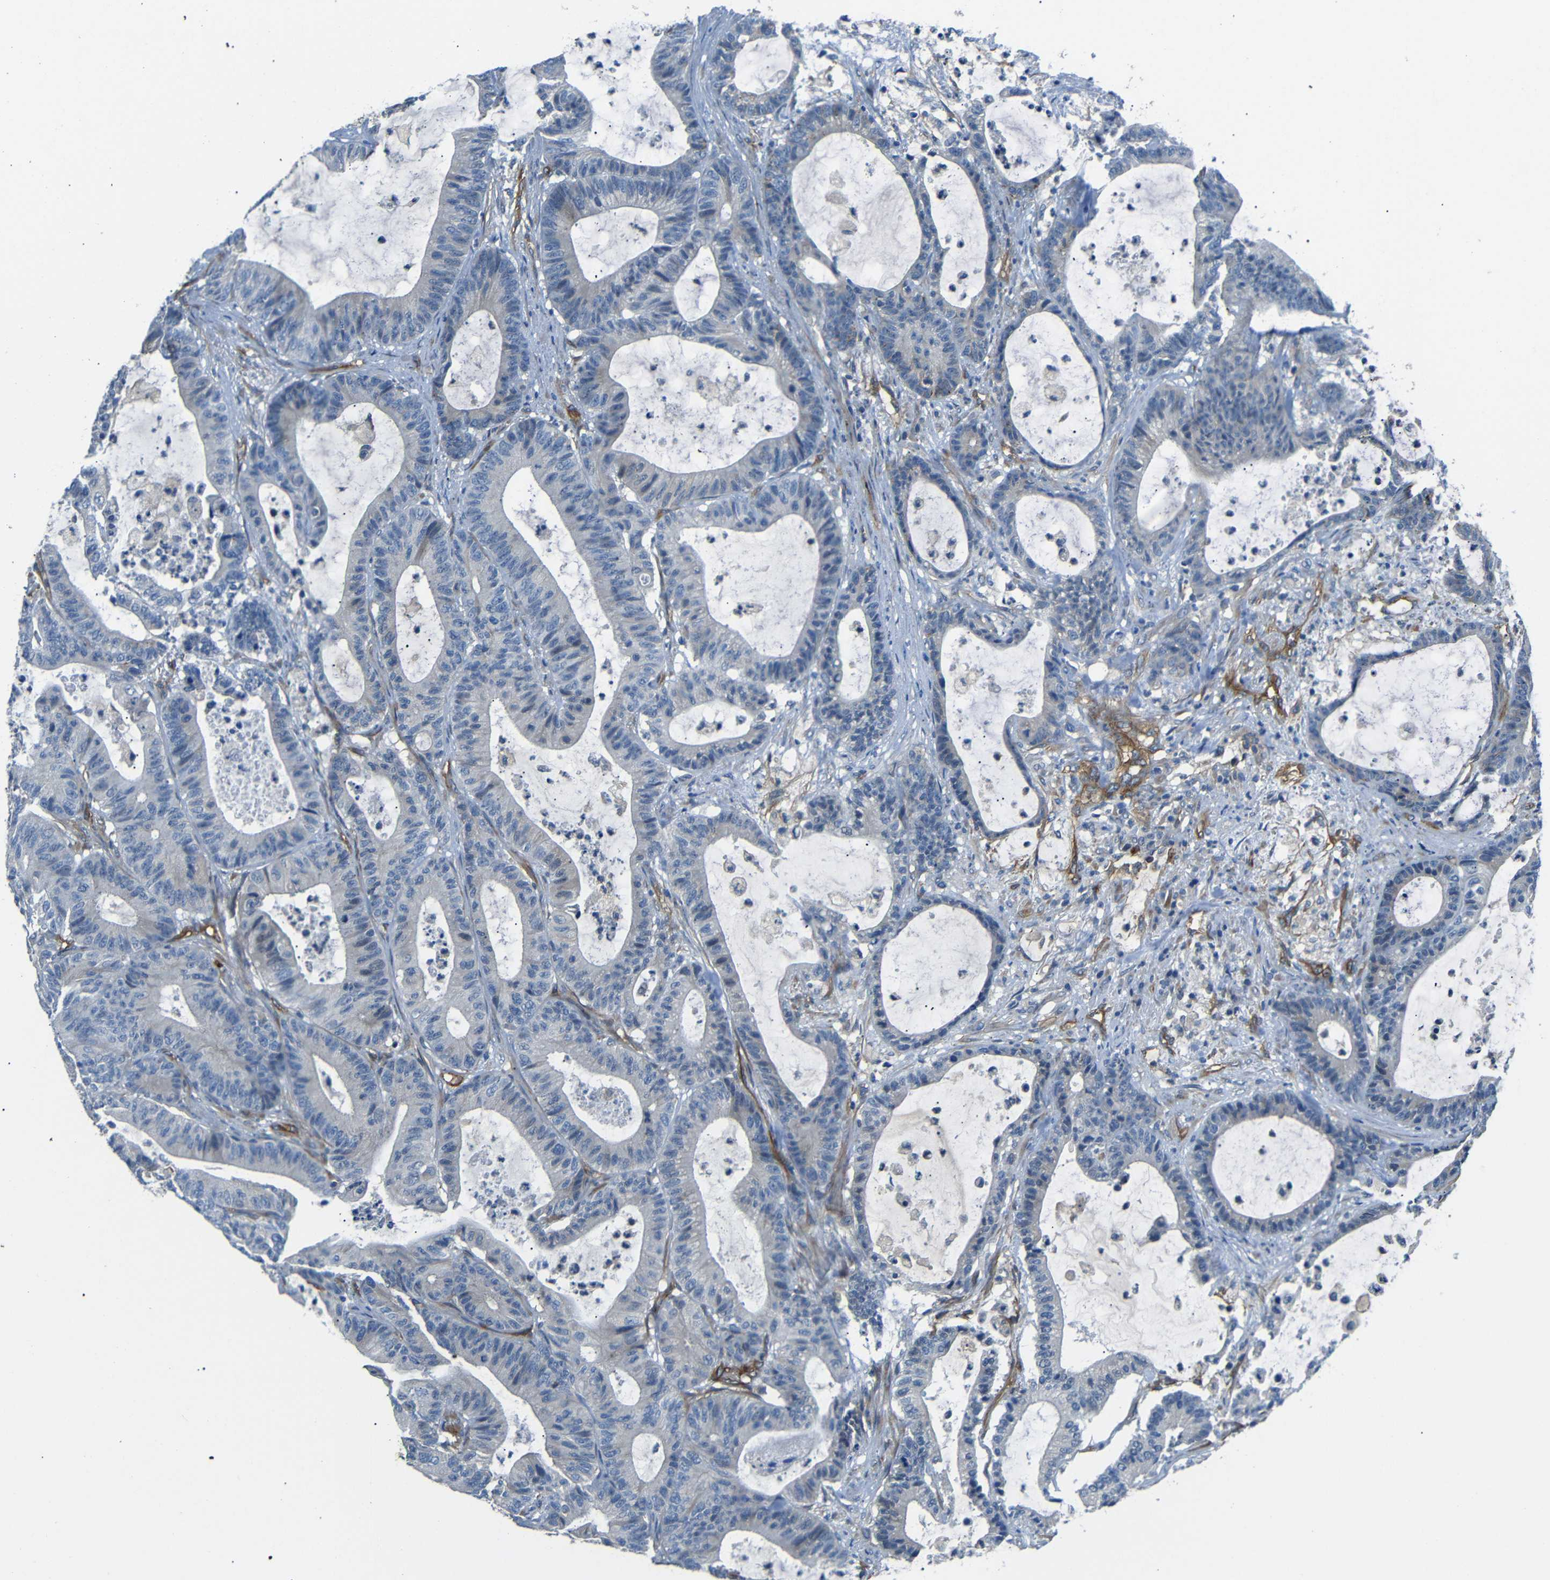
{"staining": {"intensity": "negative", "quantity": "none", "location": "none"}, "tissue": "colorectal cancer", "cell_type": "Tumor cells", "image_type": "cancer", "snomed": [{"axis": "morphology", "description": "Adenocarcinoma, NOS"}, {"axis": "topography", "description": "Colon"}], "caption": "Colorectal cancer (adenocarcinoma) was stained to show a protein in brown. There is no significant staining in tumor cells.", "gene": "MYO1B", "patient": {"sex": "female", "age": 84}}